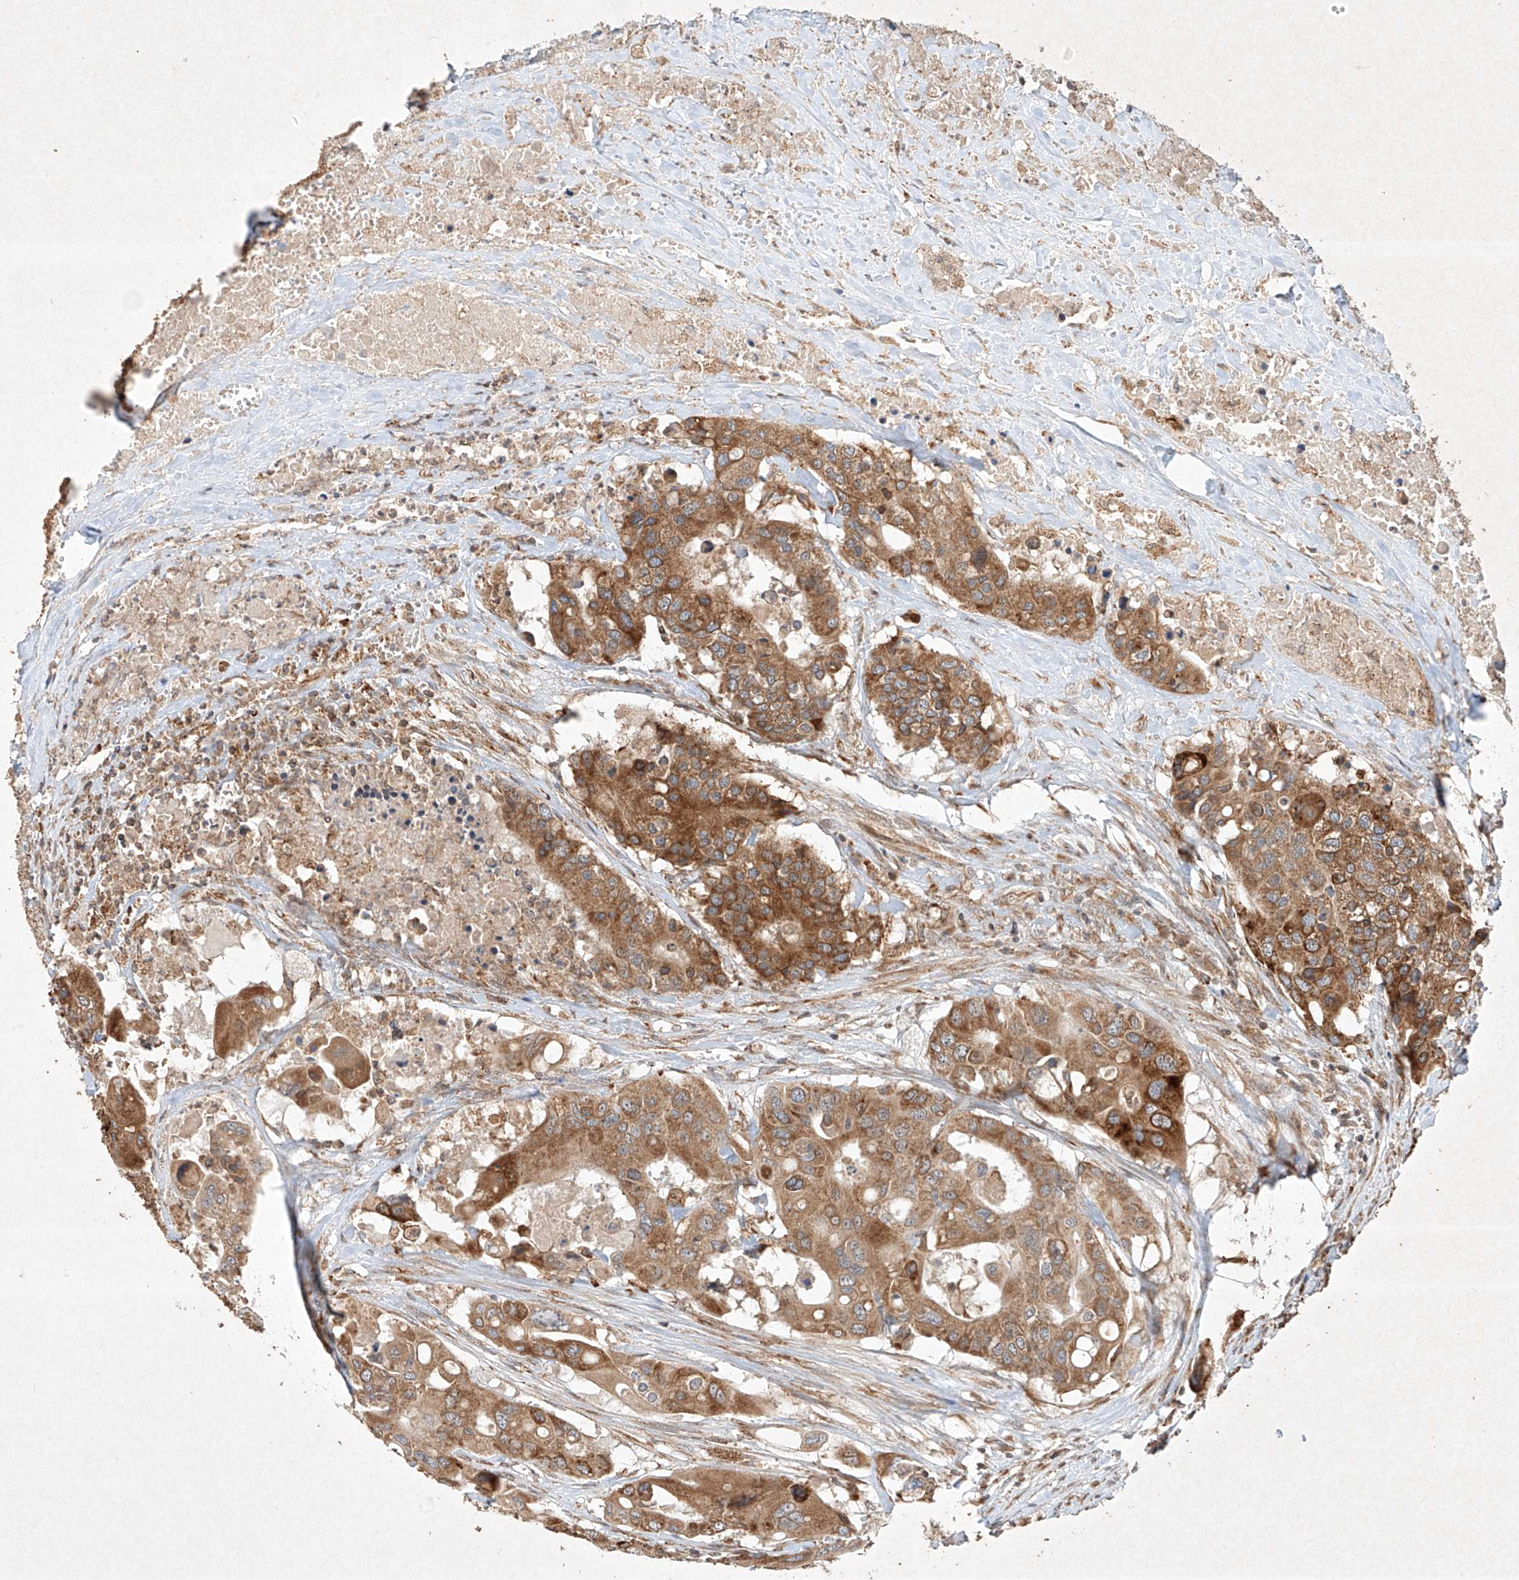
{"staining": {"intensity": "moderate", "quantity": ">75%", "location": "cytoplasmic/membranous"}, "tissue": "colorectal cancer", "cell_type": "Tumor cells", "image_type": "cancer", "snomed": [{"axis": "morphology", "description": "Adenocarcinoma, NOS"}, {"axis": "topography", "description": "Colon"}], "caption": "A photomicrograph of colorectal cancer stained for a protein demonstrates moderate cytoplasmic/membranous brown staining in tumor cells.", "gene": "SEMA3B", "patient": {"sex": "male", "age": 77}}